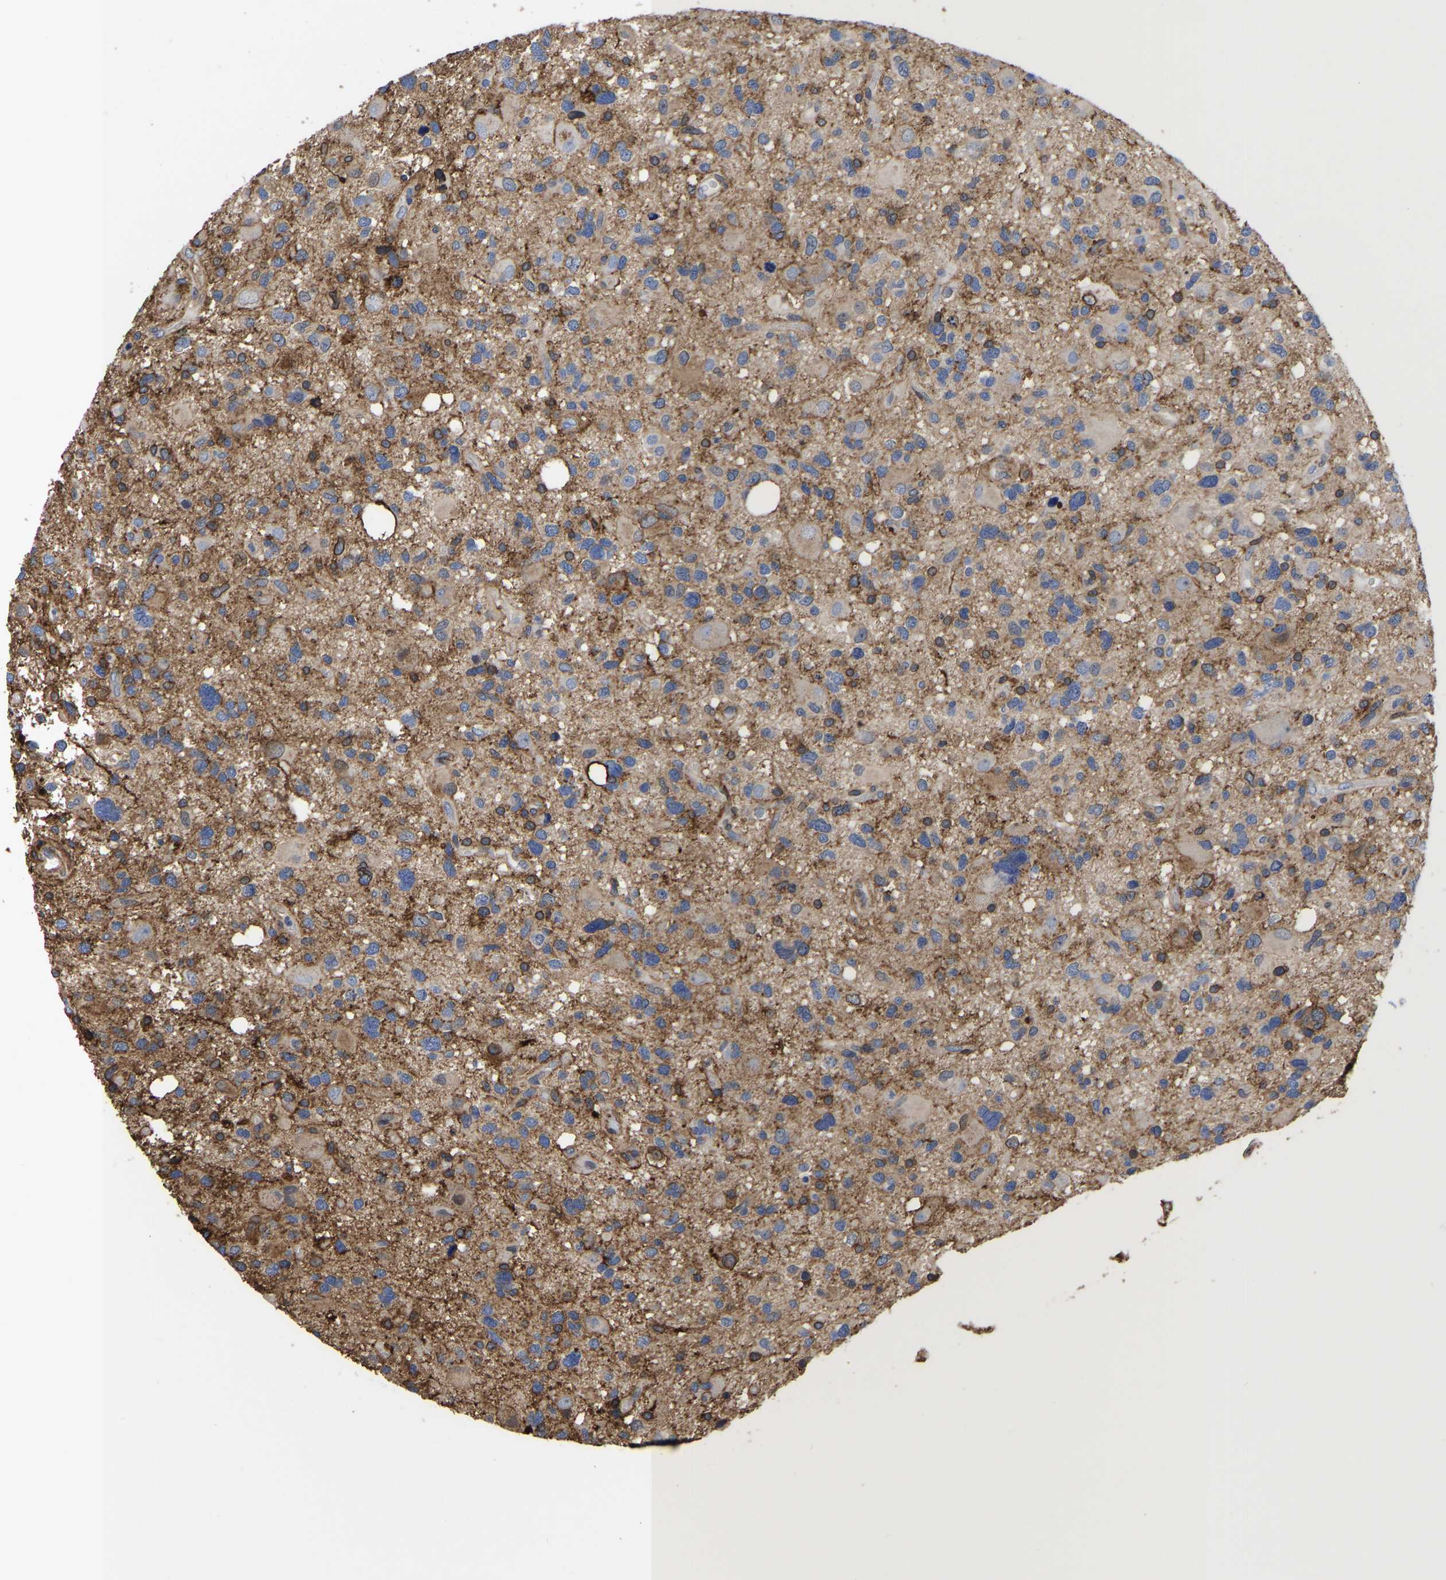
{"staining": {"intensity": "moderate", "quantity": "<25%", "location": "cytoplasmic/membranous,nuclear"}, "tissue": "glioma", "cell_type": "Tumor cells", "image_type": "cancer", "snomed": [{"axis": "morphology", "description": "Glioma, malignant, High grade"}, {"axis": "topography", "description": "Brain"}], "caption": "Human malignant glioma (high-grade) stained with a brown dye demonstrates moderate cytoplasmic/membranous and nuclear positive positivity in about <25% of tumor cells.", "gene": "LIF", "patient": {"sex": "male", "age": 33}}